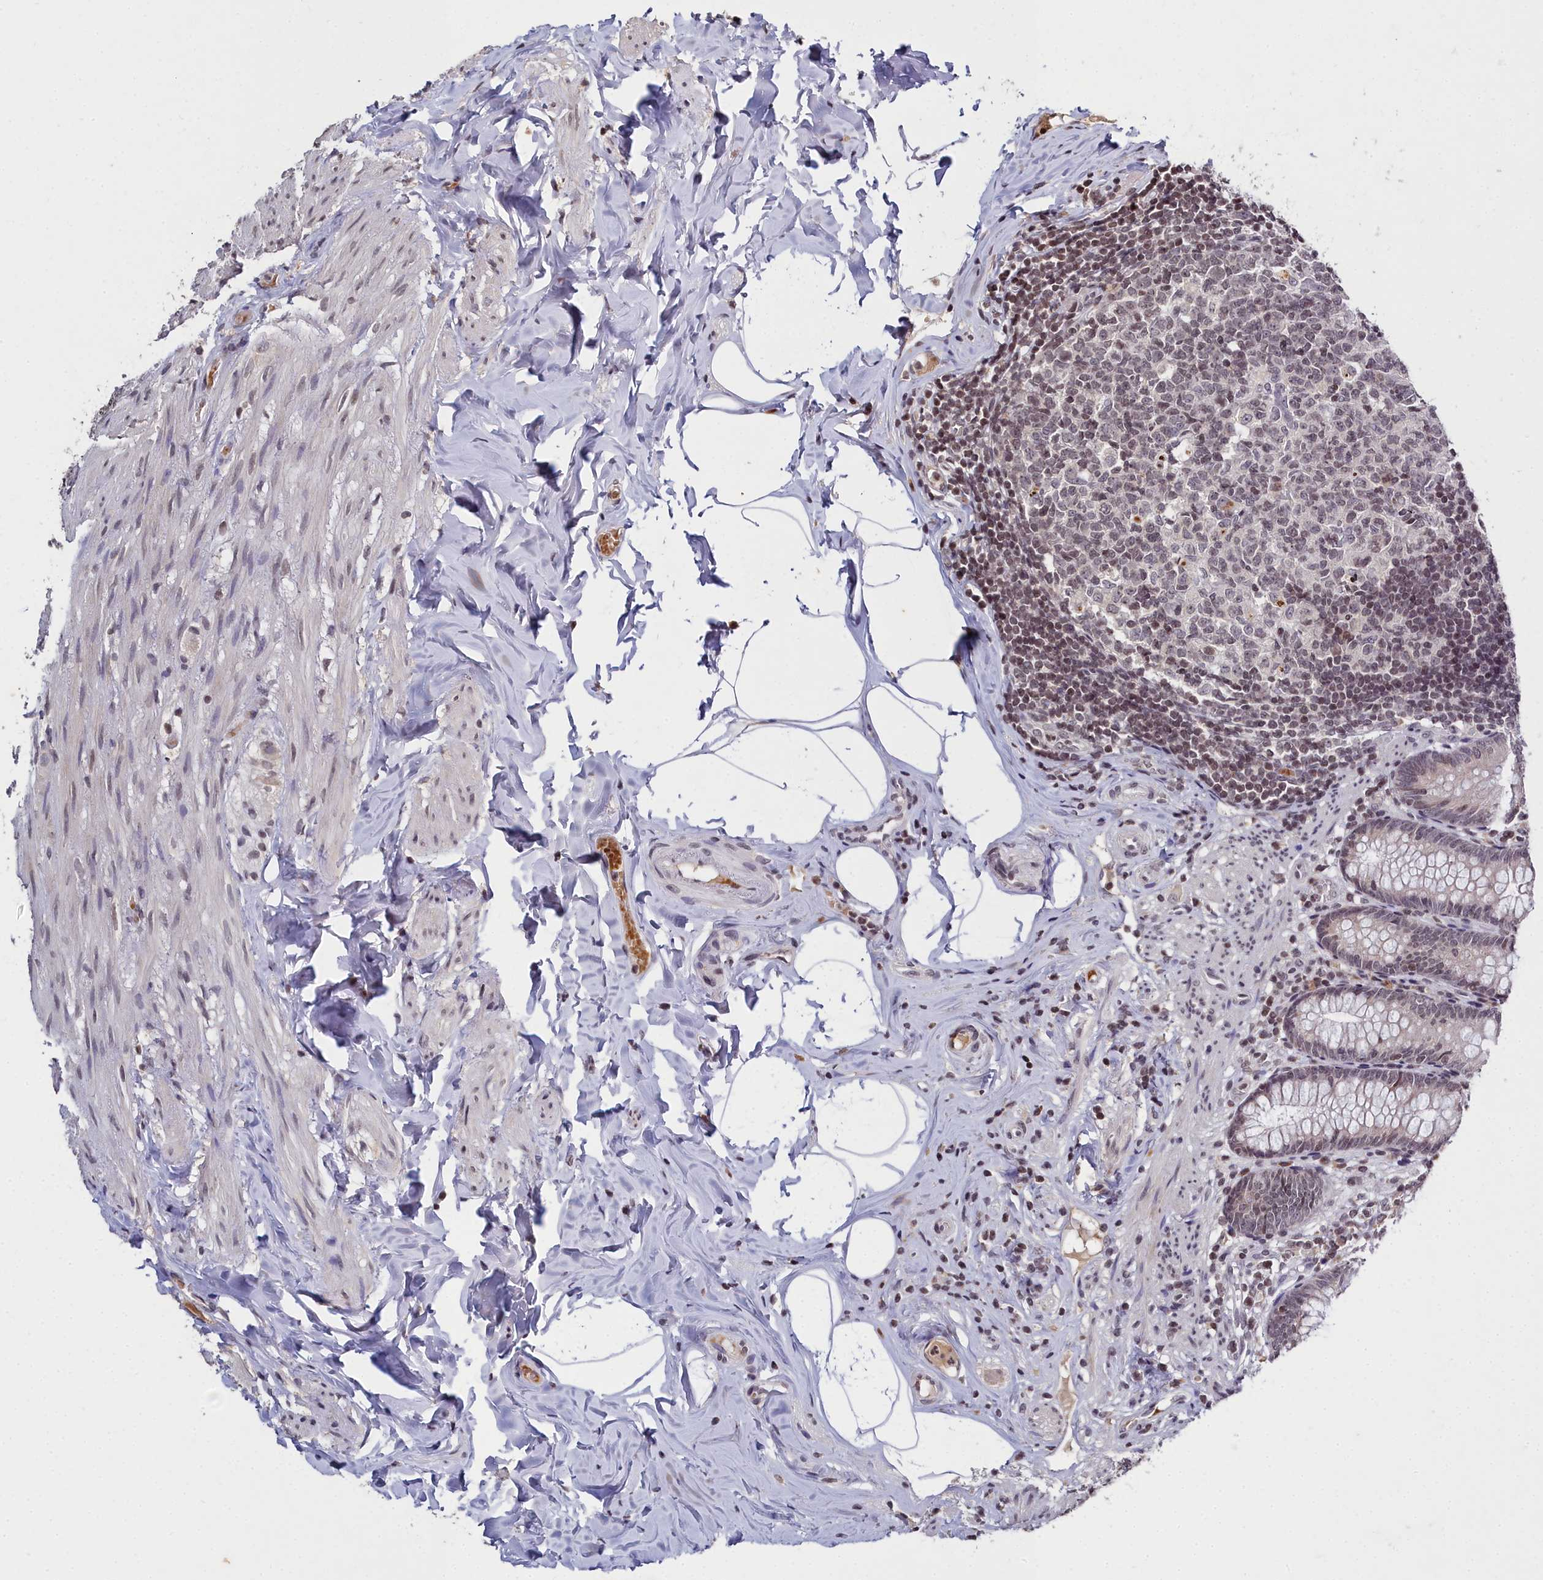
{"staining": {"intensity": "weak", "quantity": "<25%", "location": "nuclear"}, "tissue": "appendix", "cell_type": "Glandular cells", "image_type": "normal", "snomed": [{"axis": "morphology", "description": "Normal tissue, NOS"}, {"axis": "topography", "description": "Appendix"}], "caption": "The immunohistochemistry (IHC) histopathology image has no significant positivity in glandular cells of appendix.", "gene": "FZD4", "patient": {"sex": "male", "age": 55}}